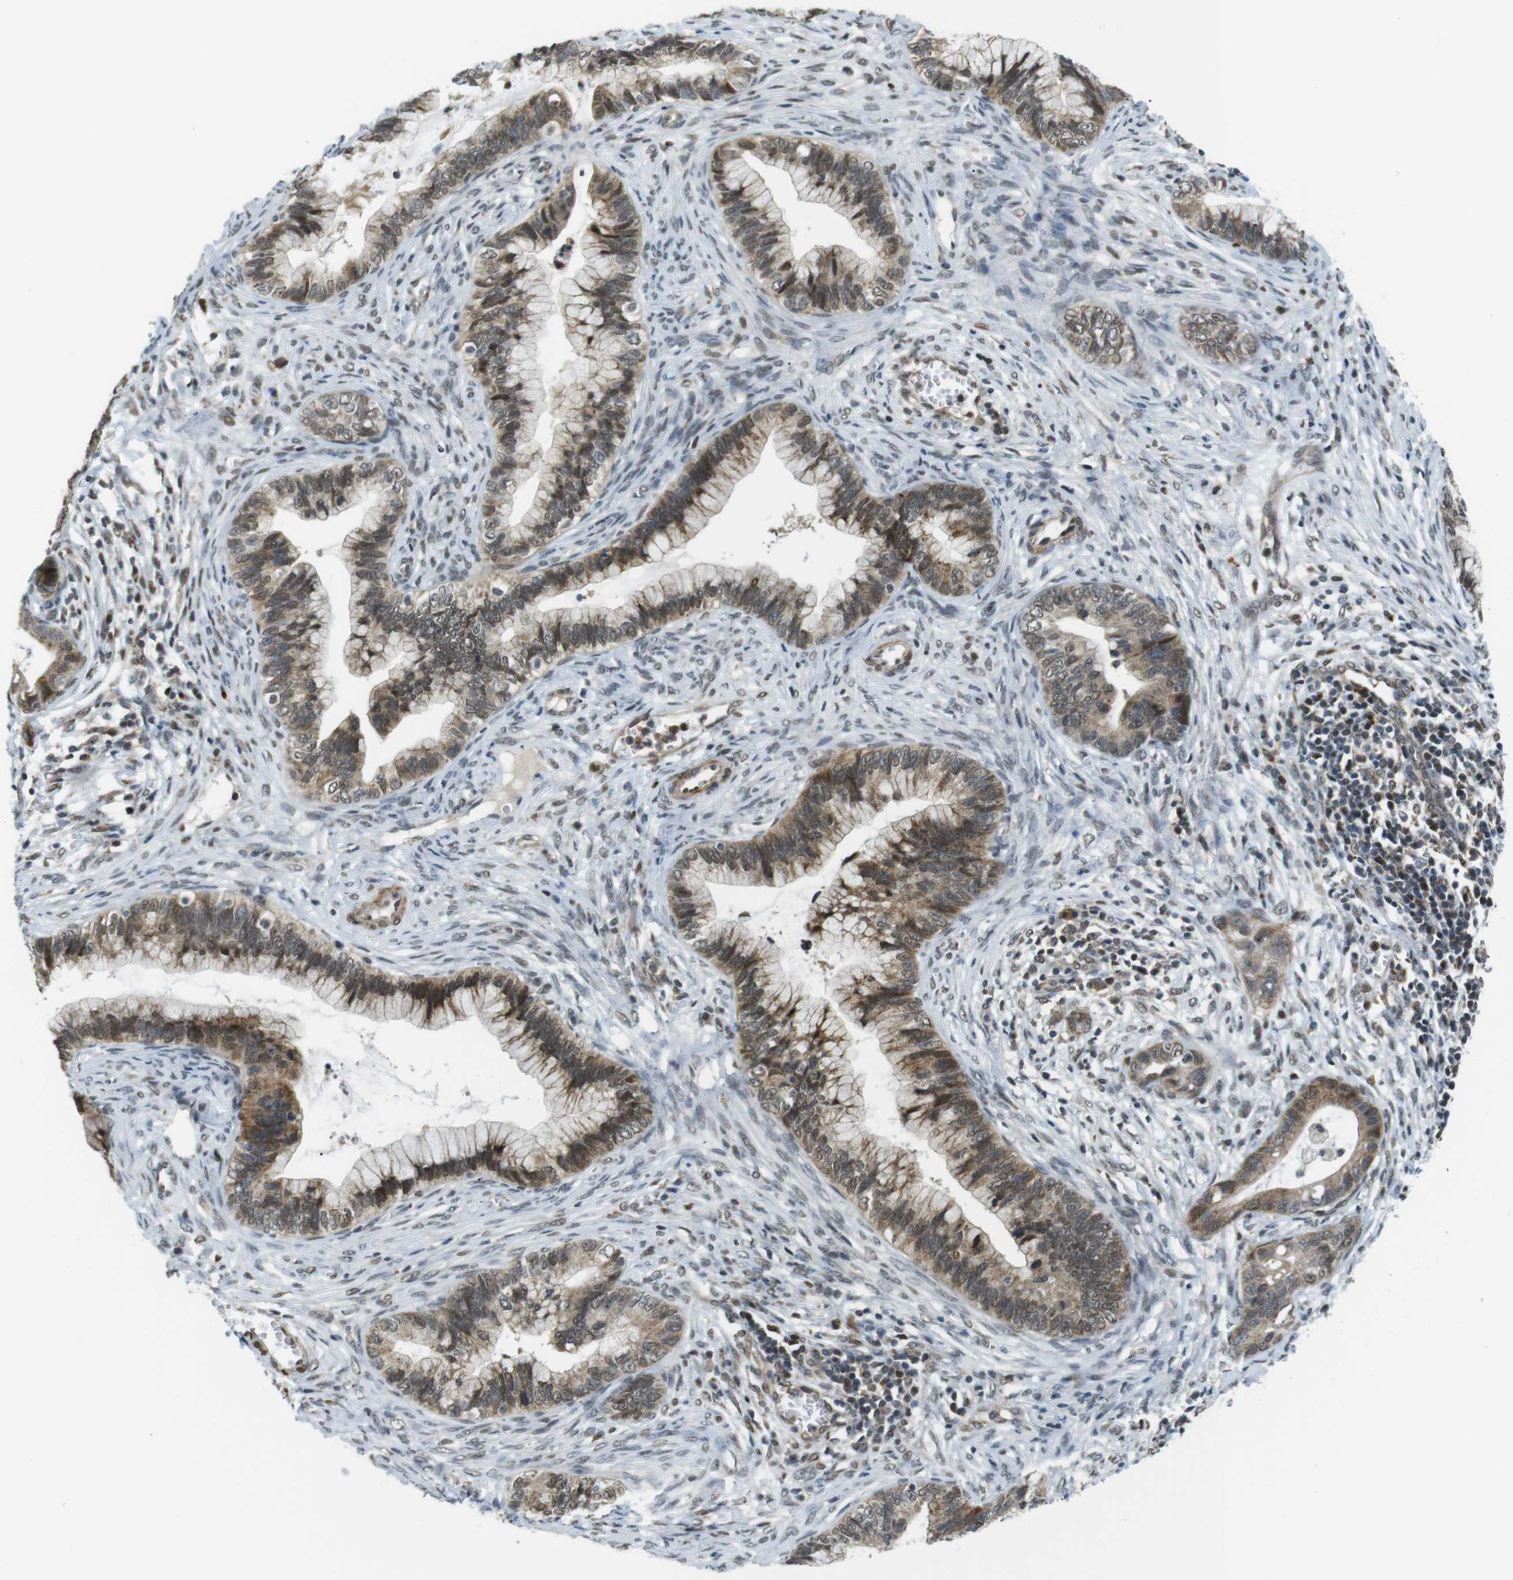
{"staining": {"intensity": "moderate", "quantity": ">75%", "location": "cytoplasmic/membranous,nuclear"}, "tissue": "cervical cancer", "cell_type": "Tumor cells", "image_type": "cancer", "snomed": [{"axis": "morphology", "description": "Adenocarcinoma, NOS"}, {"axis": "topography", "description": "Cervix"}], "caption": "This image reveals immunohistochemistry staining of adenocarcinoma (cervical), with medium moderate cytoplasmic/membranous and nuclear positivity in about >75% of tumor cells.", "gene": "USP7", "patient": {"sex": "female", "age": 44}}